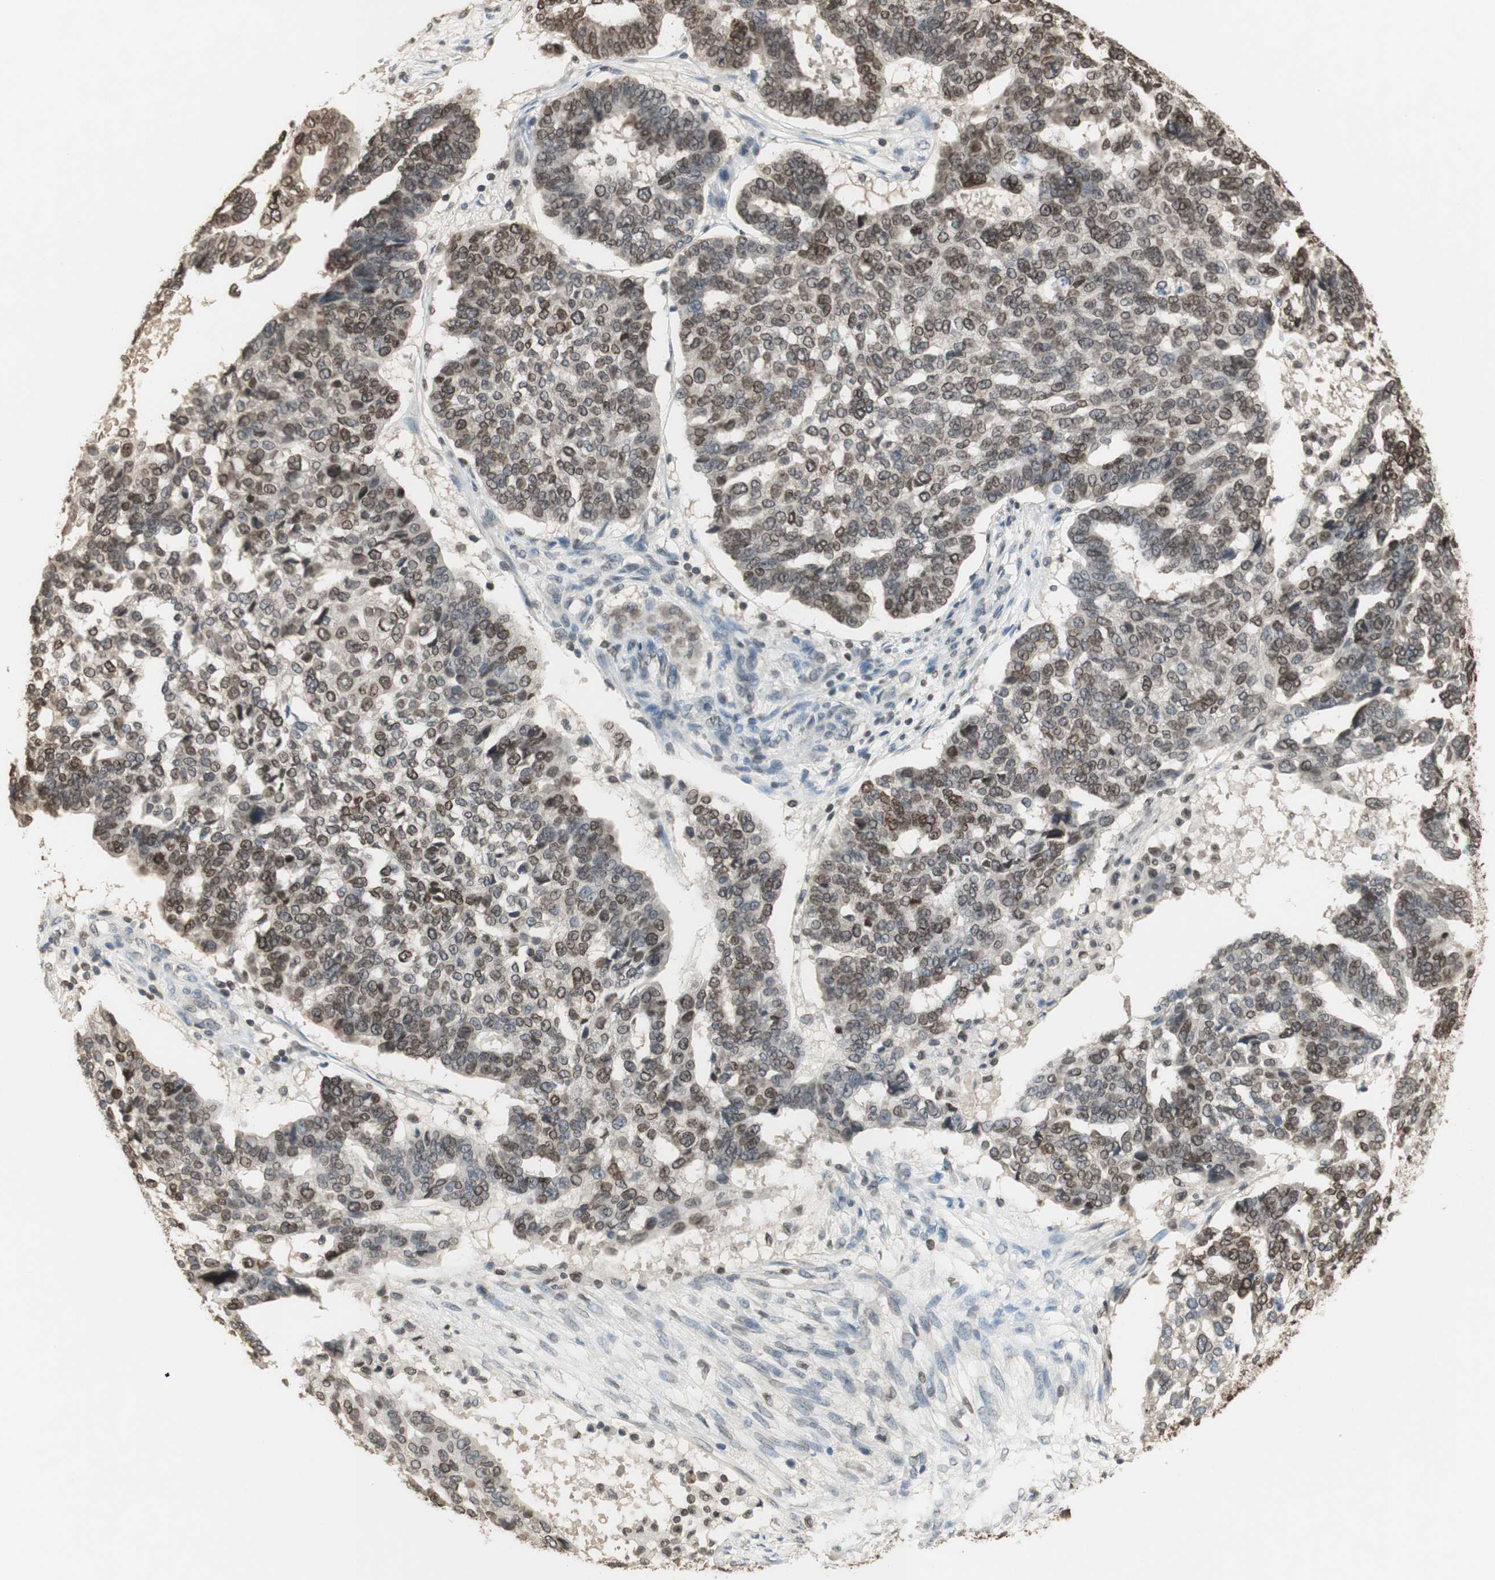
{"staining": {"intensity": "moderate", "quantity": "25%-75%", "location": "cytoplasmic/membranous,nuclear"}, "tissue": "ovarian cancer", "cell_type": "Tumor cells", "image_type": "cancer", "snomed": [{"axis": "morphology", "description": "Cystadenocarcinoma, serous, NOS"}, {"axis": "topography", "description": "Ovary"}], "caption": "The photomicrograph reveals immunohistochemical staining of ovarian cancer. There is moderate cytoplasmic/membranous and nuclear staining is identified in about 25%-75% of tumor cells.", "gene": "TMPO", "patient": {"sex": "female", "age": 59}}